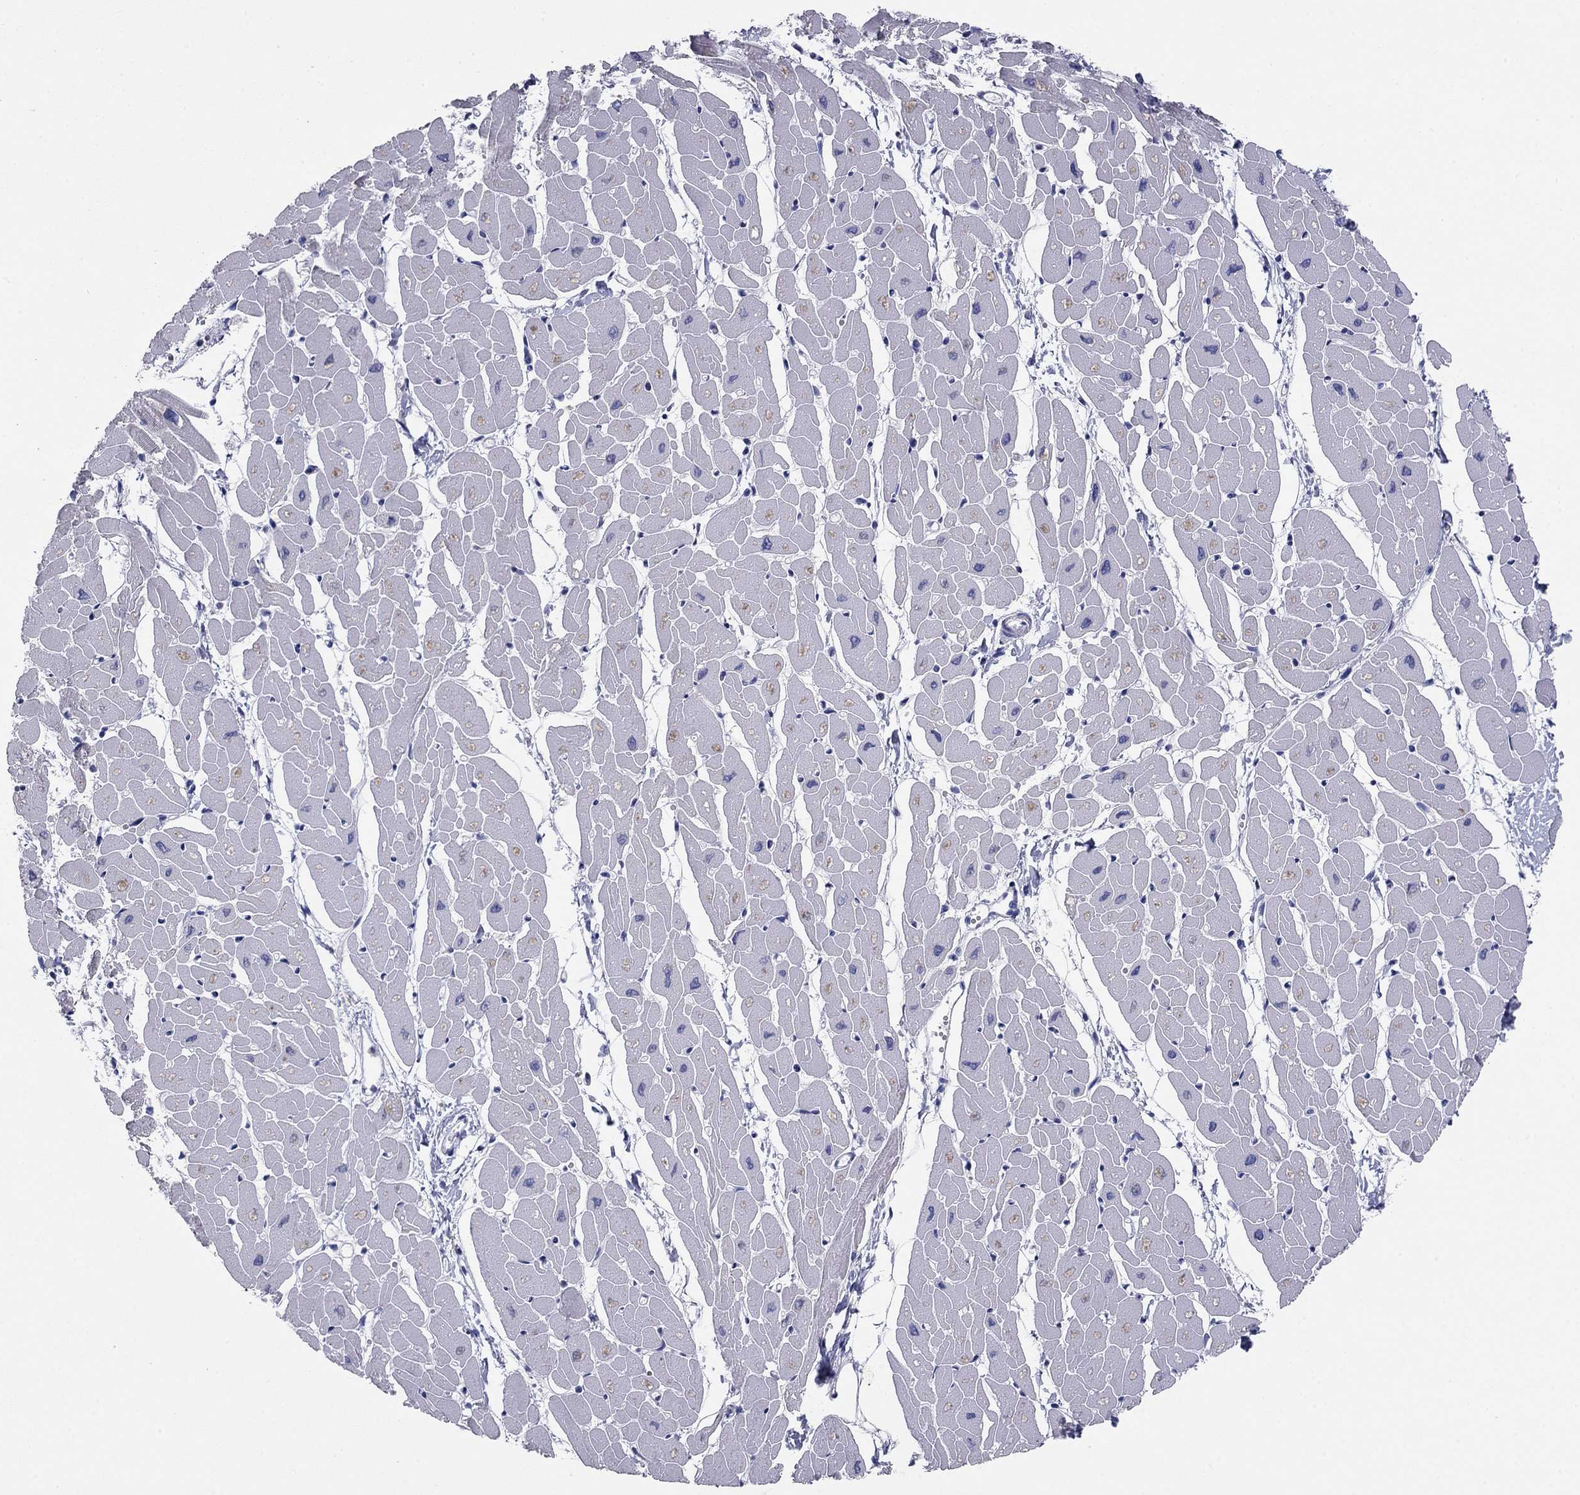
{"staining": {"intensity": "negative", "quantity": "none", "location": "none"}, "tissue": "heart muscle", "cell_type": "Cardiomyocytes", "image_type": "normal", "snomed": [{"axis": "morphology", "description": "Normal tissue, NOS"}, {"axis": "topography", "description": "Heart"}], "caption": "This is an immunohistochemistry (IHC) micrograph of benign heart muscle. There is no expression in cardiomyocytes.", "gene": "GRK7", "patient": {"sex": "male", "age": 57}}